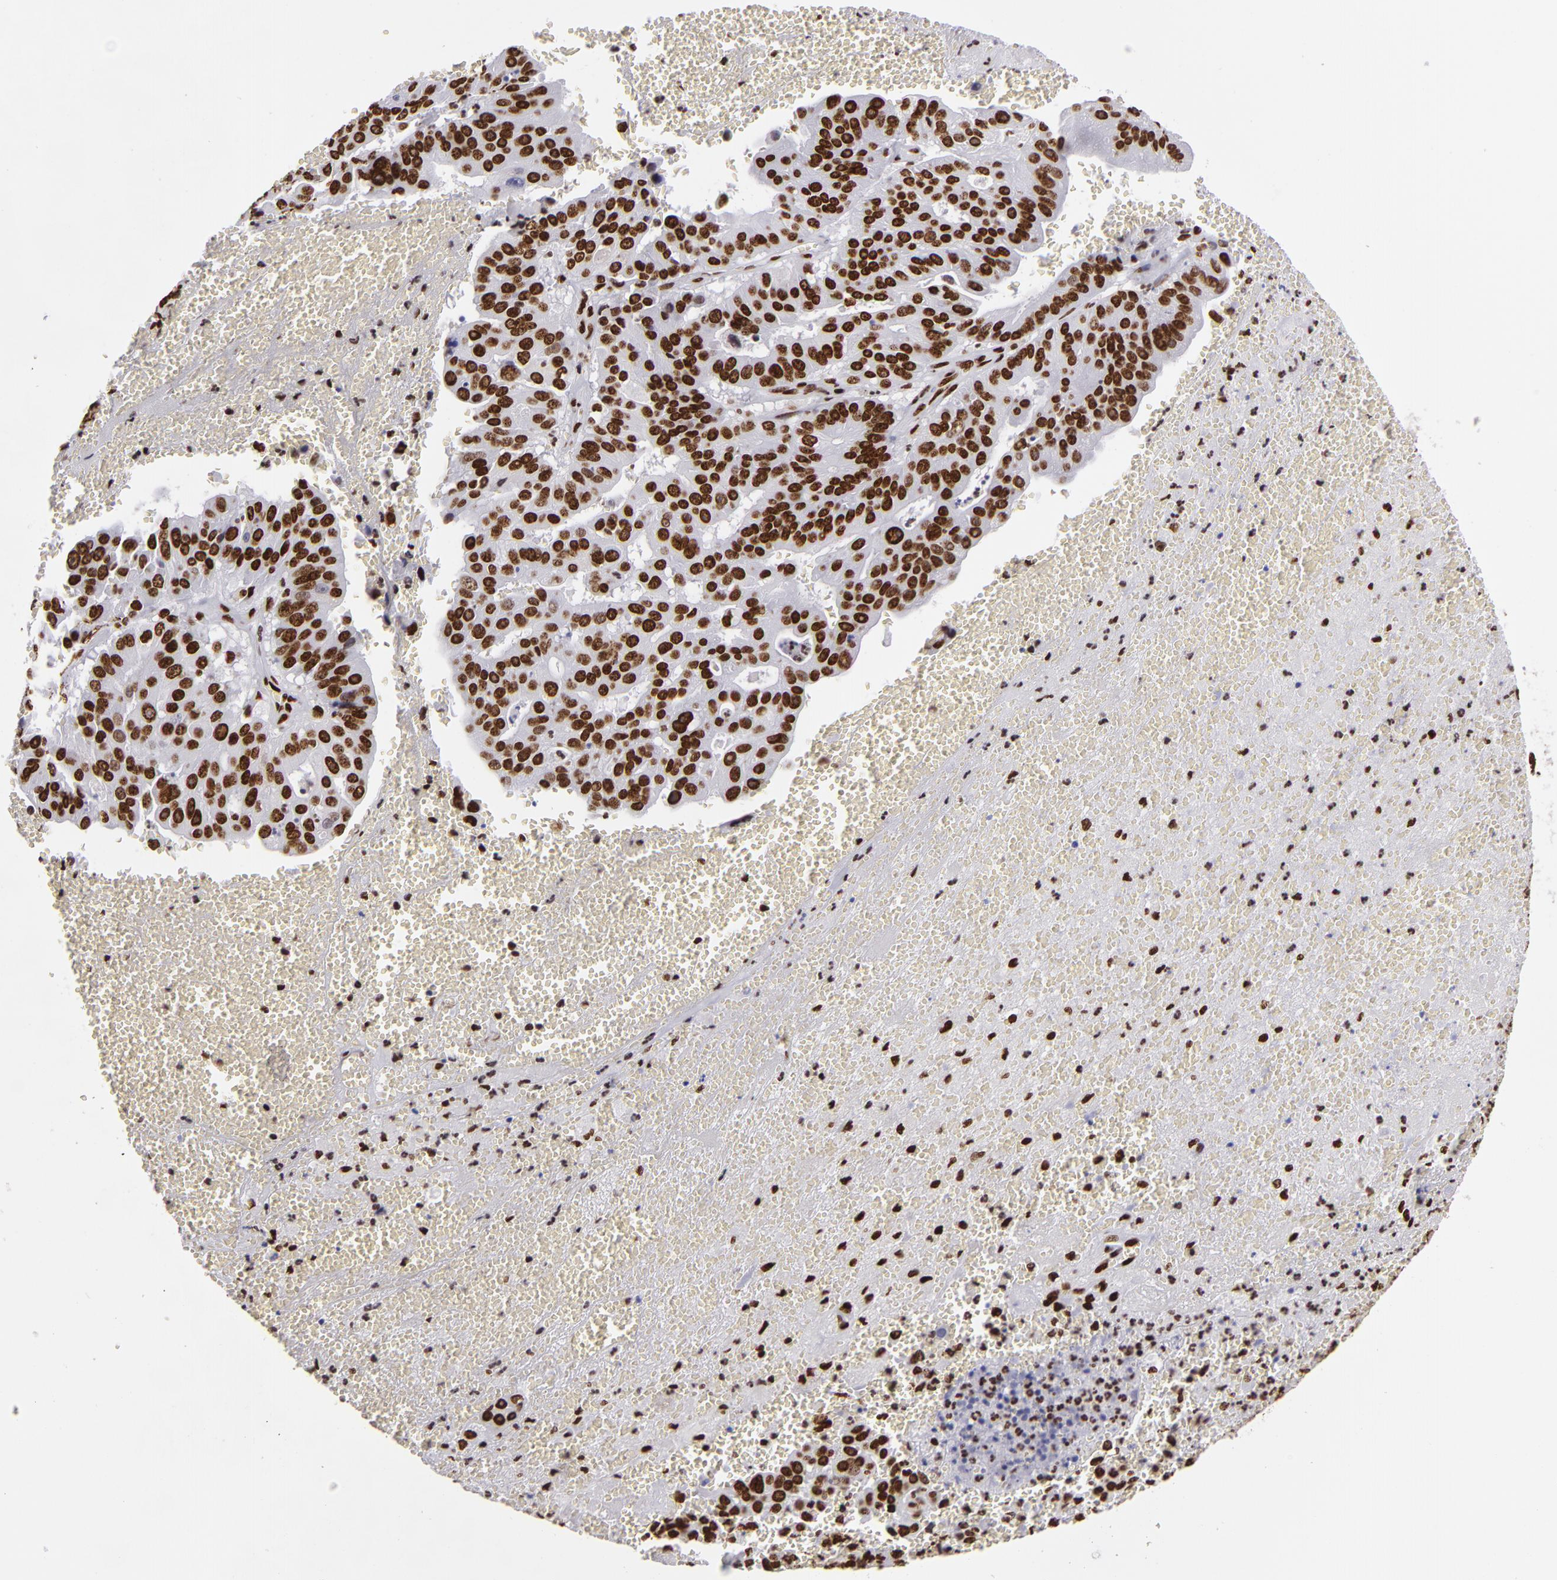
{"staining": {"intensity": "strong", "quantity": ">75%", "location": "nuclear"}, "tissue": "liver cancer", "cell_type": "Tumor cells", "image_type": "cancer", "snomed": [{"axis": "morphology", "description": "Cholangiocarcinoma"}, {"axis": "topography", "description": "Liver"}], "caption": "A high-resolution photomicrograph shows IHC staining of cholangiocarcinoma (liver), which demonstrates strong nuclear expression in approximately >75% of tumor cells.", "gene": "SAFB", "patient": {"sex": "female", "age": 79}}